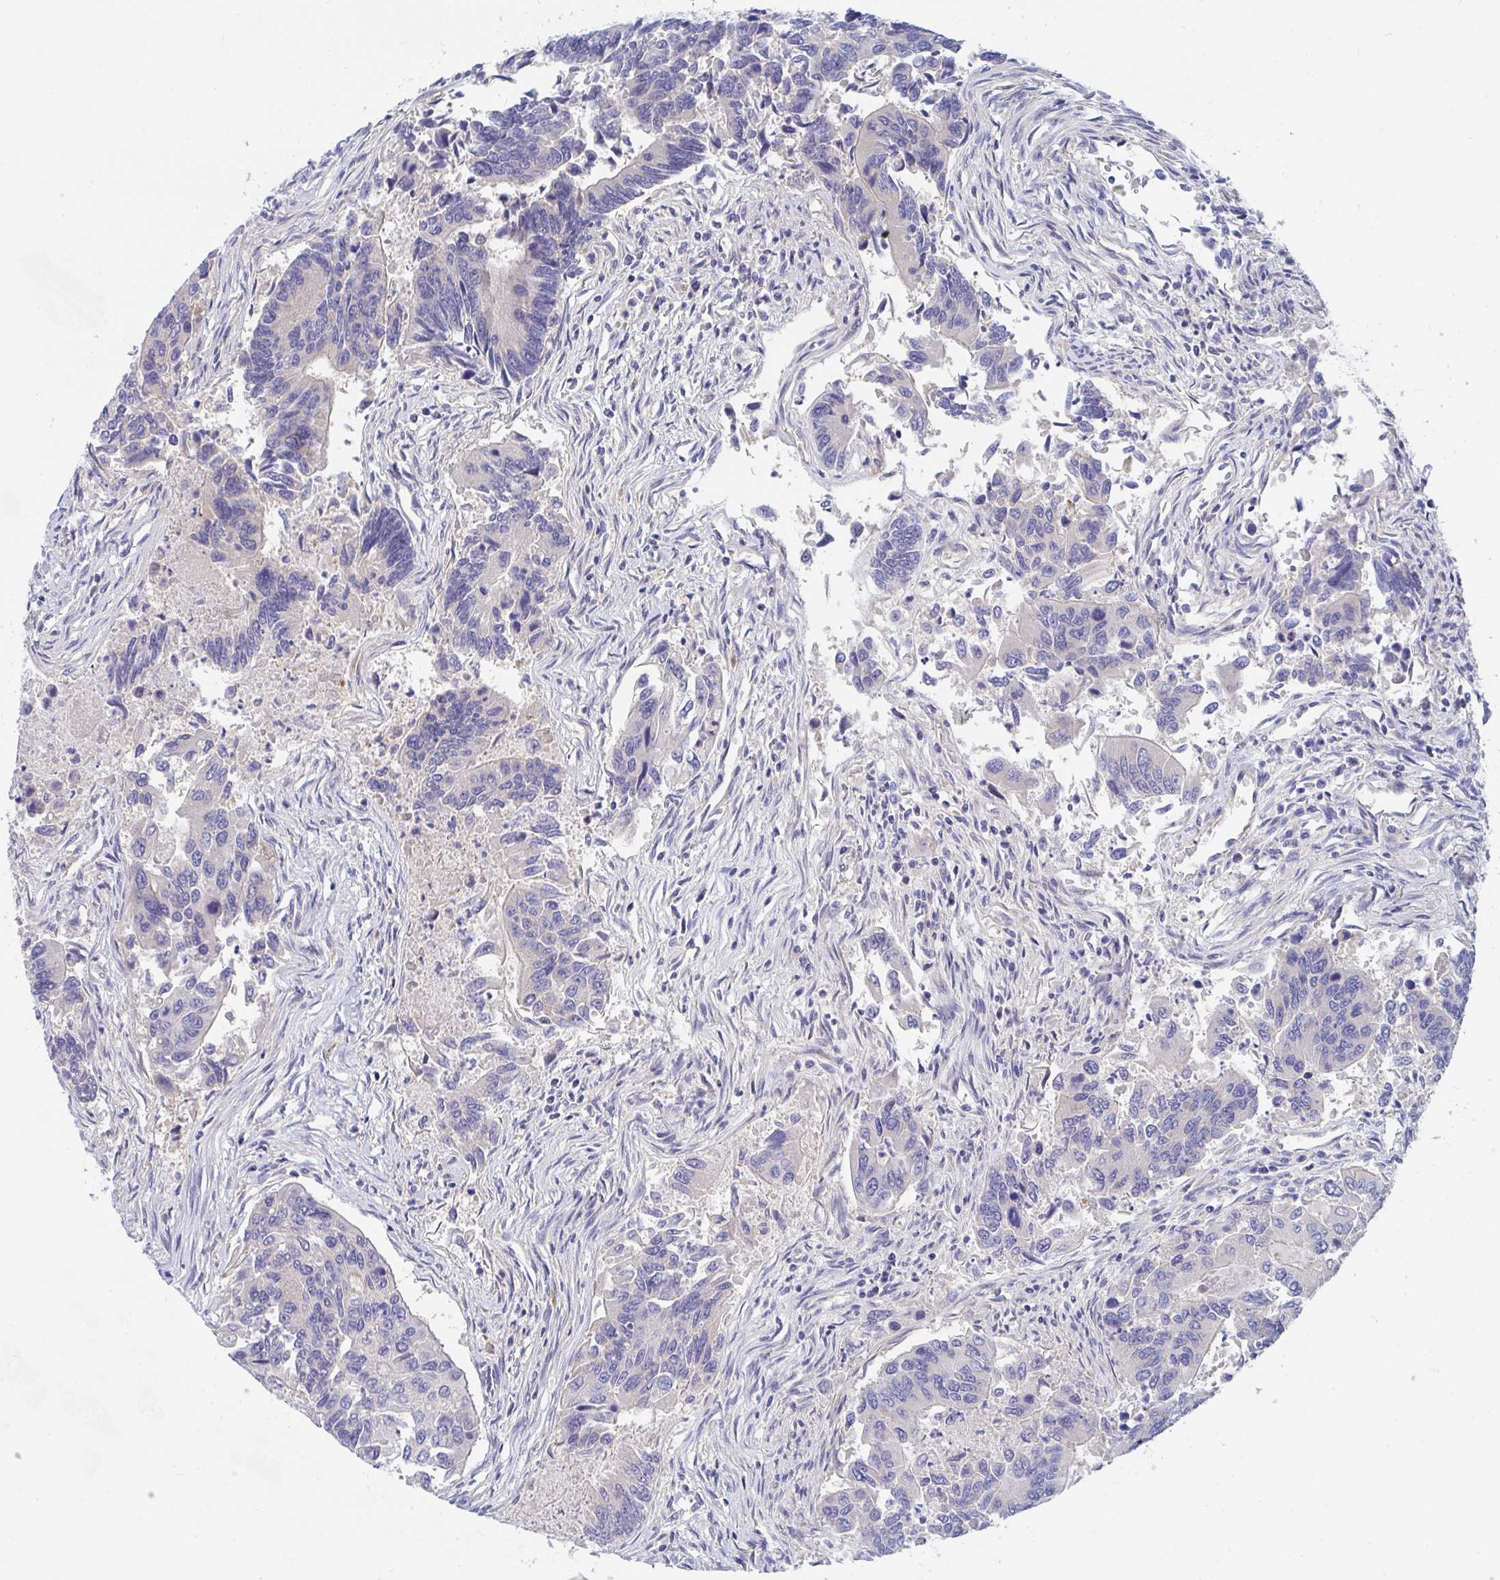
{"staining": {"intensity": "negative", "quantity": "none", "location": "none"}, "tissue": "colorectal cancer", "cell_type": "Tumor cells", "image_type": "cancer", "snomed": [{"axis": "morphology", "description": "Adenocarcinoma, NOS"}, {"axis": "topography", "description": "Colon"}], "caption": "The photomicrograph reveals no significant positivity in tumor cells of colorectal cancer.", "gene": "P2RX3", "patient": {"sex": "female", "age": 67}}